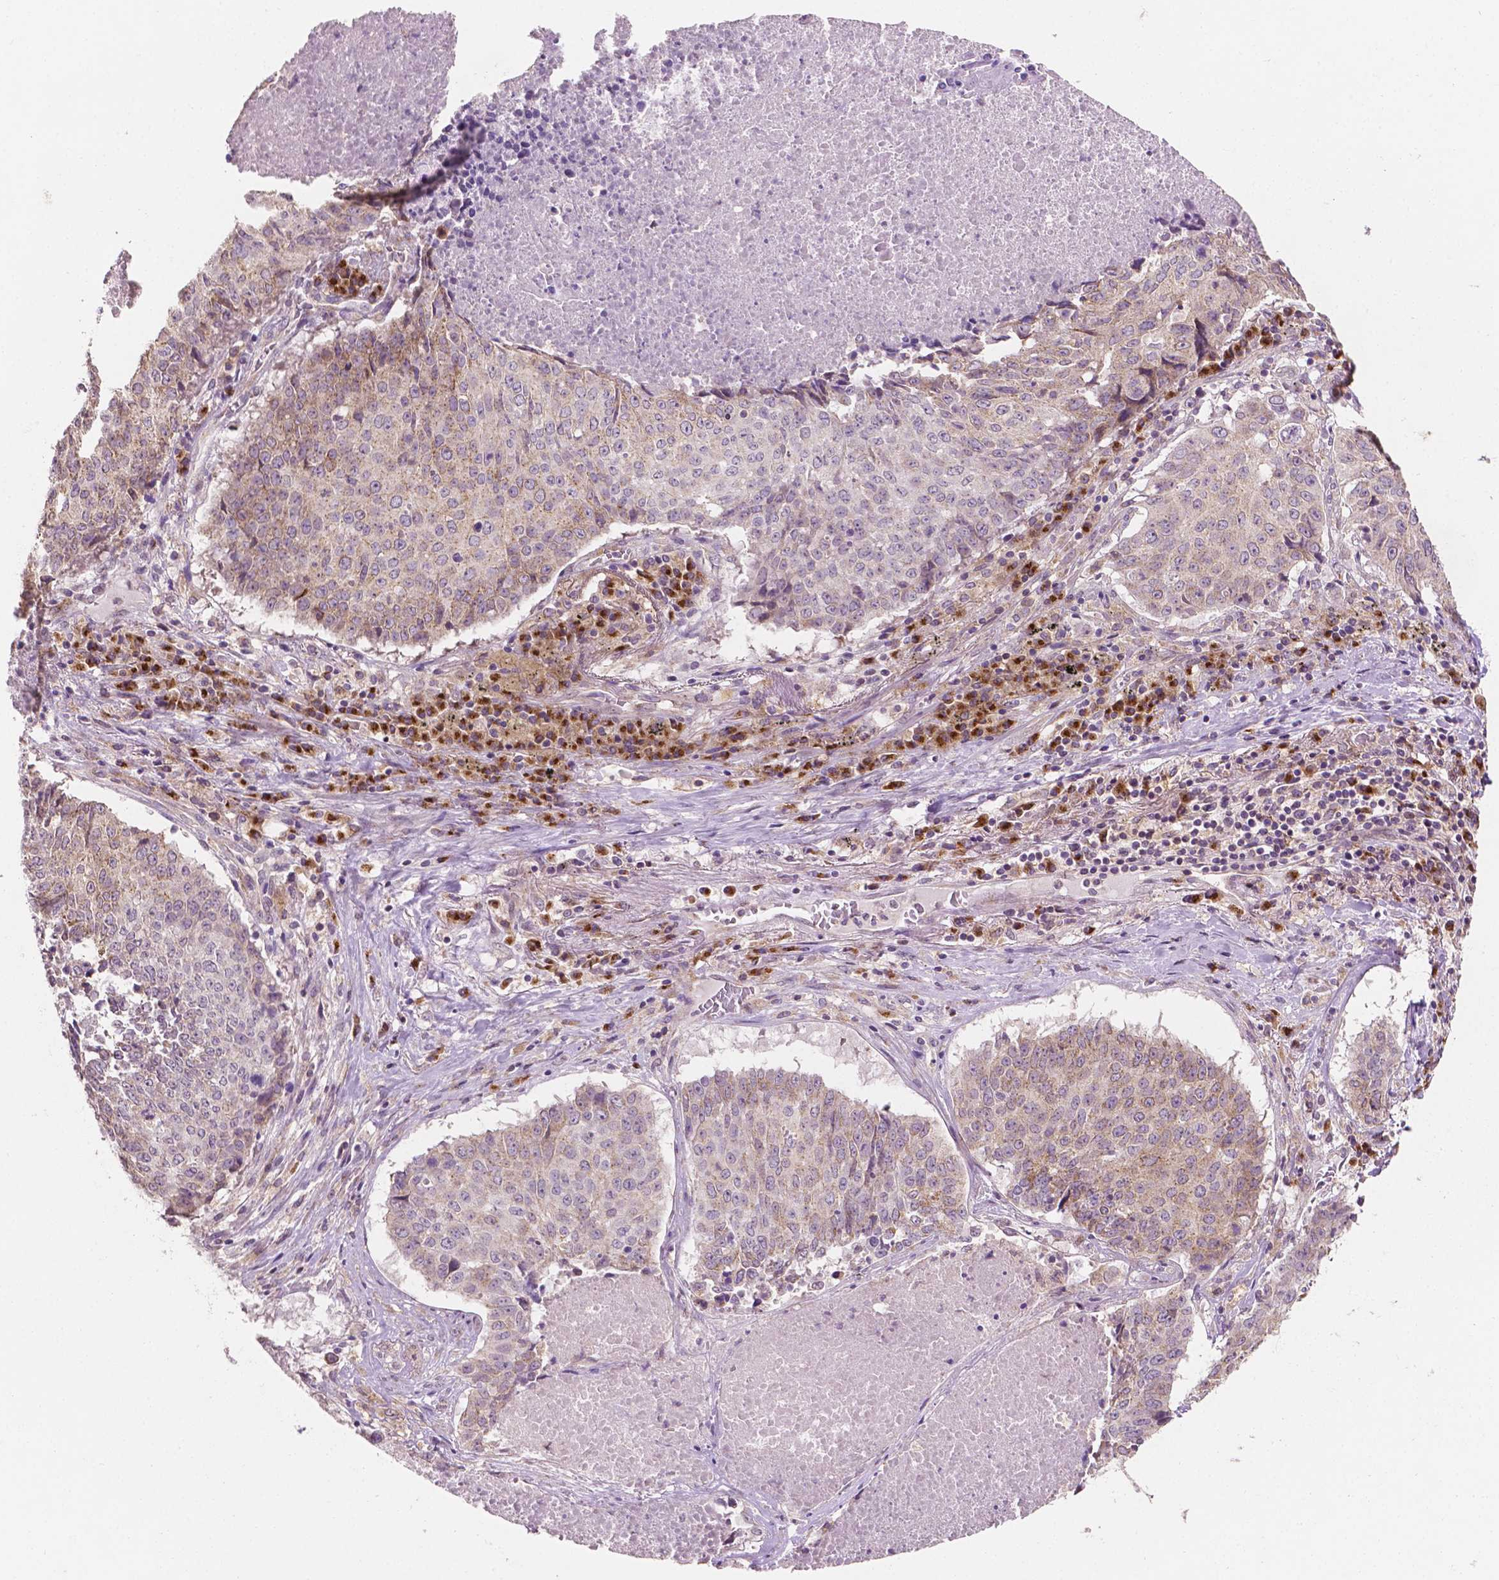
{"staining": {"intensity": "weak", "quantity": "25%-75%", "location": "cytoplasmic/membranous"}, "tissue": "lung cancer", "cell_type": "Tumor cells", "image_type": "cancer", "snomed": [{"axis": "morphology", "description": "Normal tissue, NOS"}, {"axis": "morphology", "description": "Squamous cell carcinoma, NOS"}, {"axis": "topography", "description": "Bronchus"}, {"axis": "topography", "description": "Lung"}], "caption": "Immunohistochemistry (IHC) of squamous cell carcinoma (lung) displays low levels of weak cytoplasmic/membranous positivity in approximately 25%-75% of tumor cells.", "gene": "EBAG9", "patient": {"sex": "male", "age": 64}}